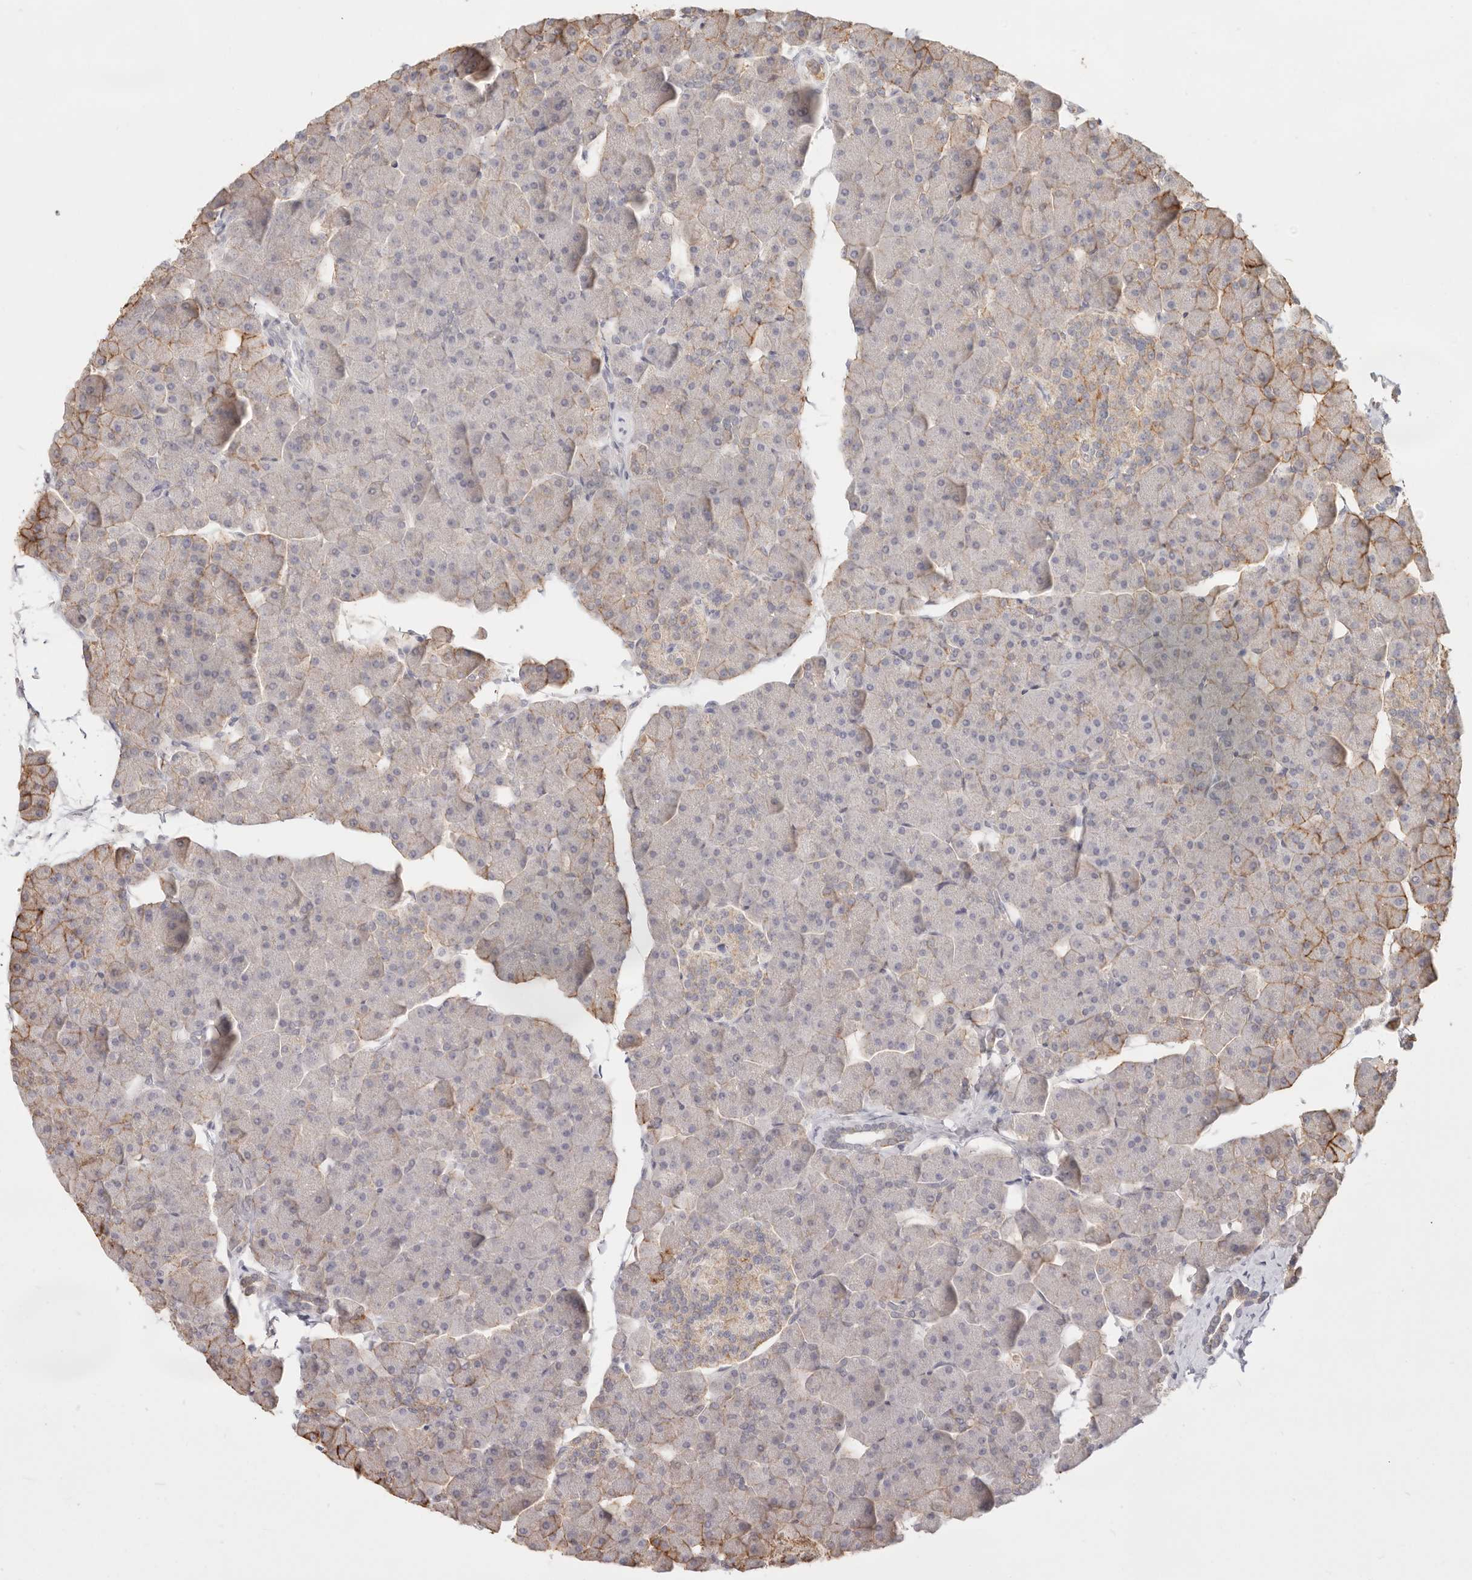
{"staining": {"intensity": "moderate", "quantity": "25%-75%", "location": "cytoplasmic/membranous"}, "tissue": "pancreas", "cell_type": "Exocrine glandular cells", "image_type": "normal", "snomed": [{"axis": "morphology", "description": "Normal tissue, NOS"}, {"axis": "topography", "description": "Pancreas"}], "caption": "Normal pancreas was stained to show a protein in brown. There is medium levels of moderate cytoplasmic/membranous staining in about 25%-75% of exocrine glandular cells.", "gene": "EPCAM", "patient": {"sex": "male", "age": 35}}